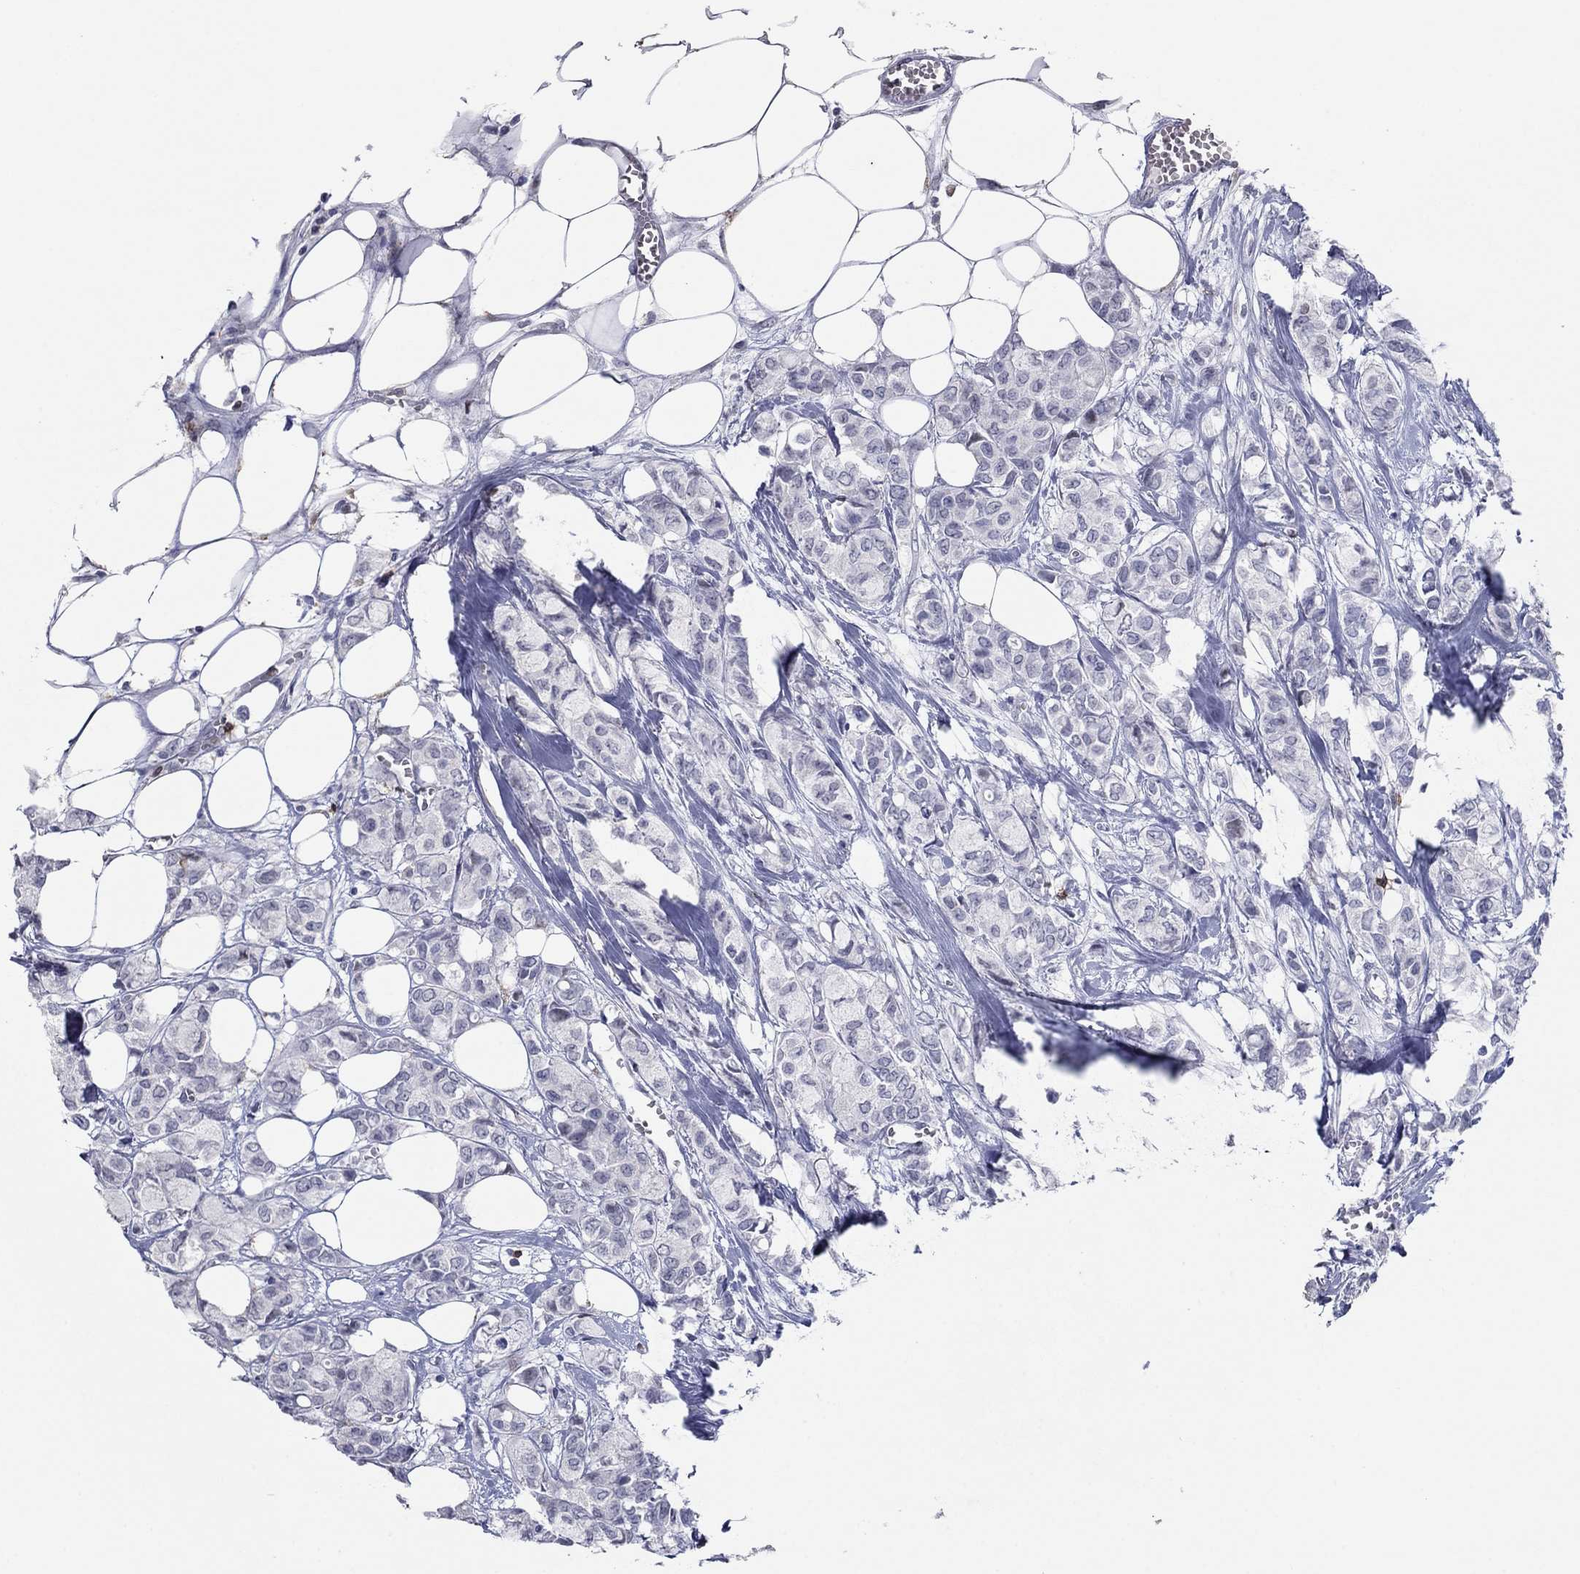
{"staining": {"intensity": "negative", "quantity": "none", "location": "none"}, "tissue": "breast cancer", "cell_type": "Tumor cells", "image_type": "cancer", "snomed": [{"axis": "morphology", "description": "Duct carcinoma"}, {"axis": "topography", "description": "Breast"}], "caption": "Protein analysis of invasive ductal carcinoma (breast) reveals no significant expression in tumor cells. Brightfield microscopy of immunohistochemistry stained with DAB (3,3'-diaminobenzidine) (brown) and hematoxylin (blue), captured at high magnification.", "gene": "ITGAE", "patient": {"sex": "female", "age": 85}}